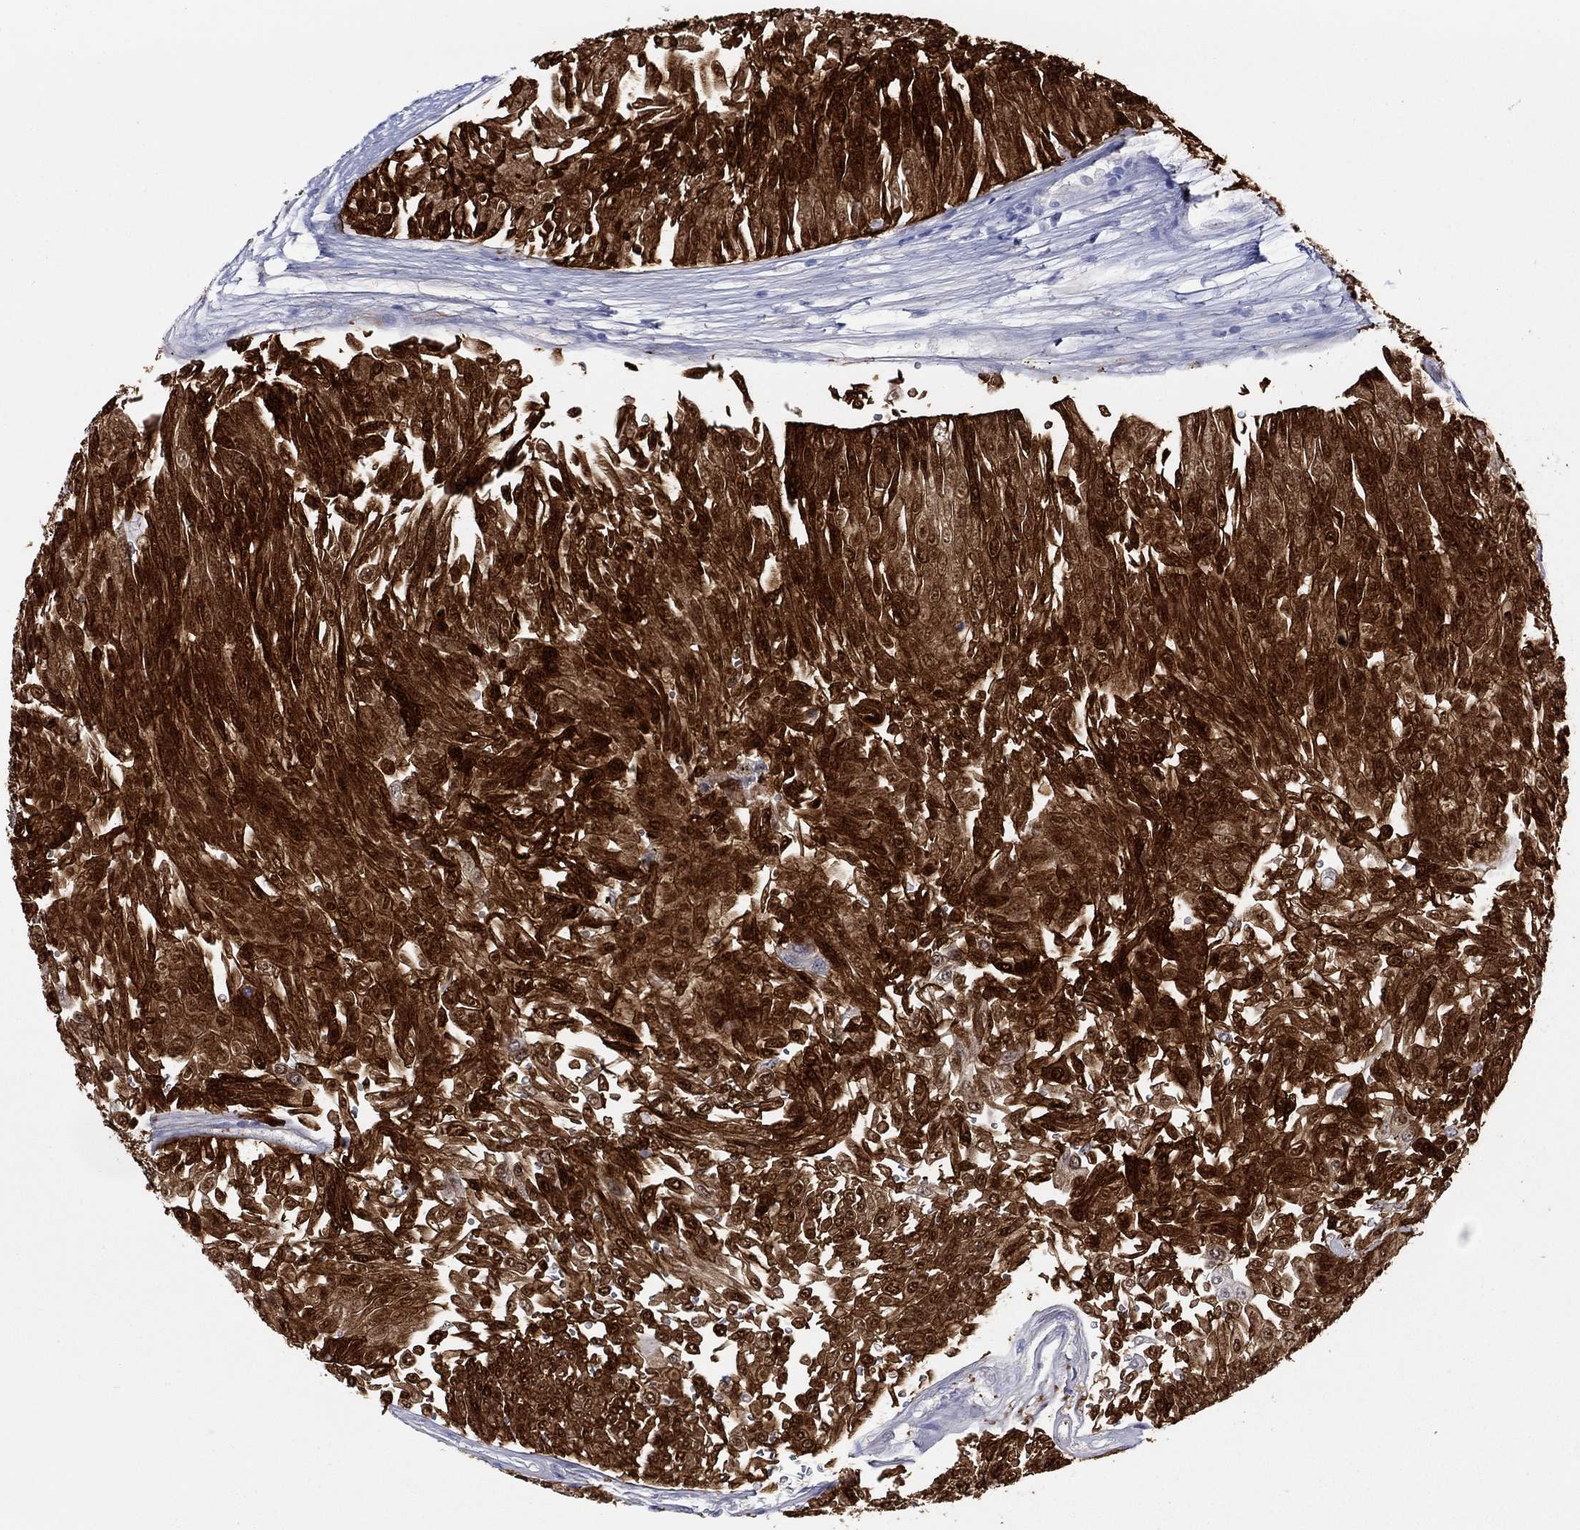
{"staining": {"intensity": "strong", "quantity": ">75%", "location": "cytoplasmic/membranous,nuclear"}, "tissue": "urothelial cancer", "cell_type": "Tumor cells", "image_type": "cancer", "snomed": [{"axis": "morphology", "description": "Urothelial carcinoma, Low grade"}, {"axis": "topography", "description": "Urinary bladder"}], "caption": "A brown stain highlights strong cytoplasmic/membranous and nuclear expression of a protein in human low-grade urothelial carcinoma tumor cells. Nuclei are stained in blue.", "gene": "AKR1C2", "patient": {"sex": "male", "age": 67}}